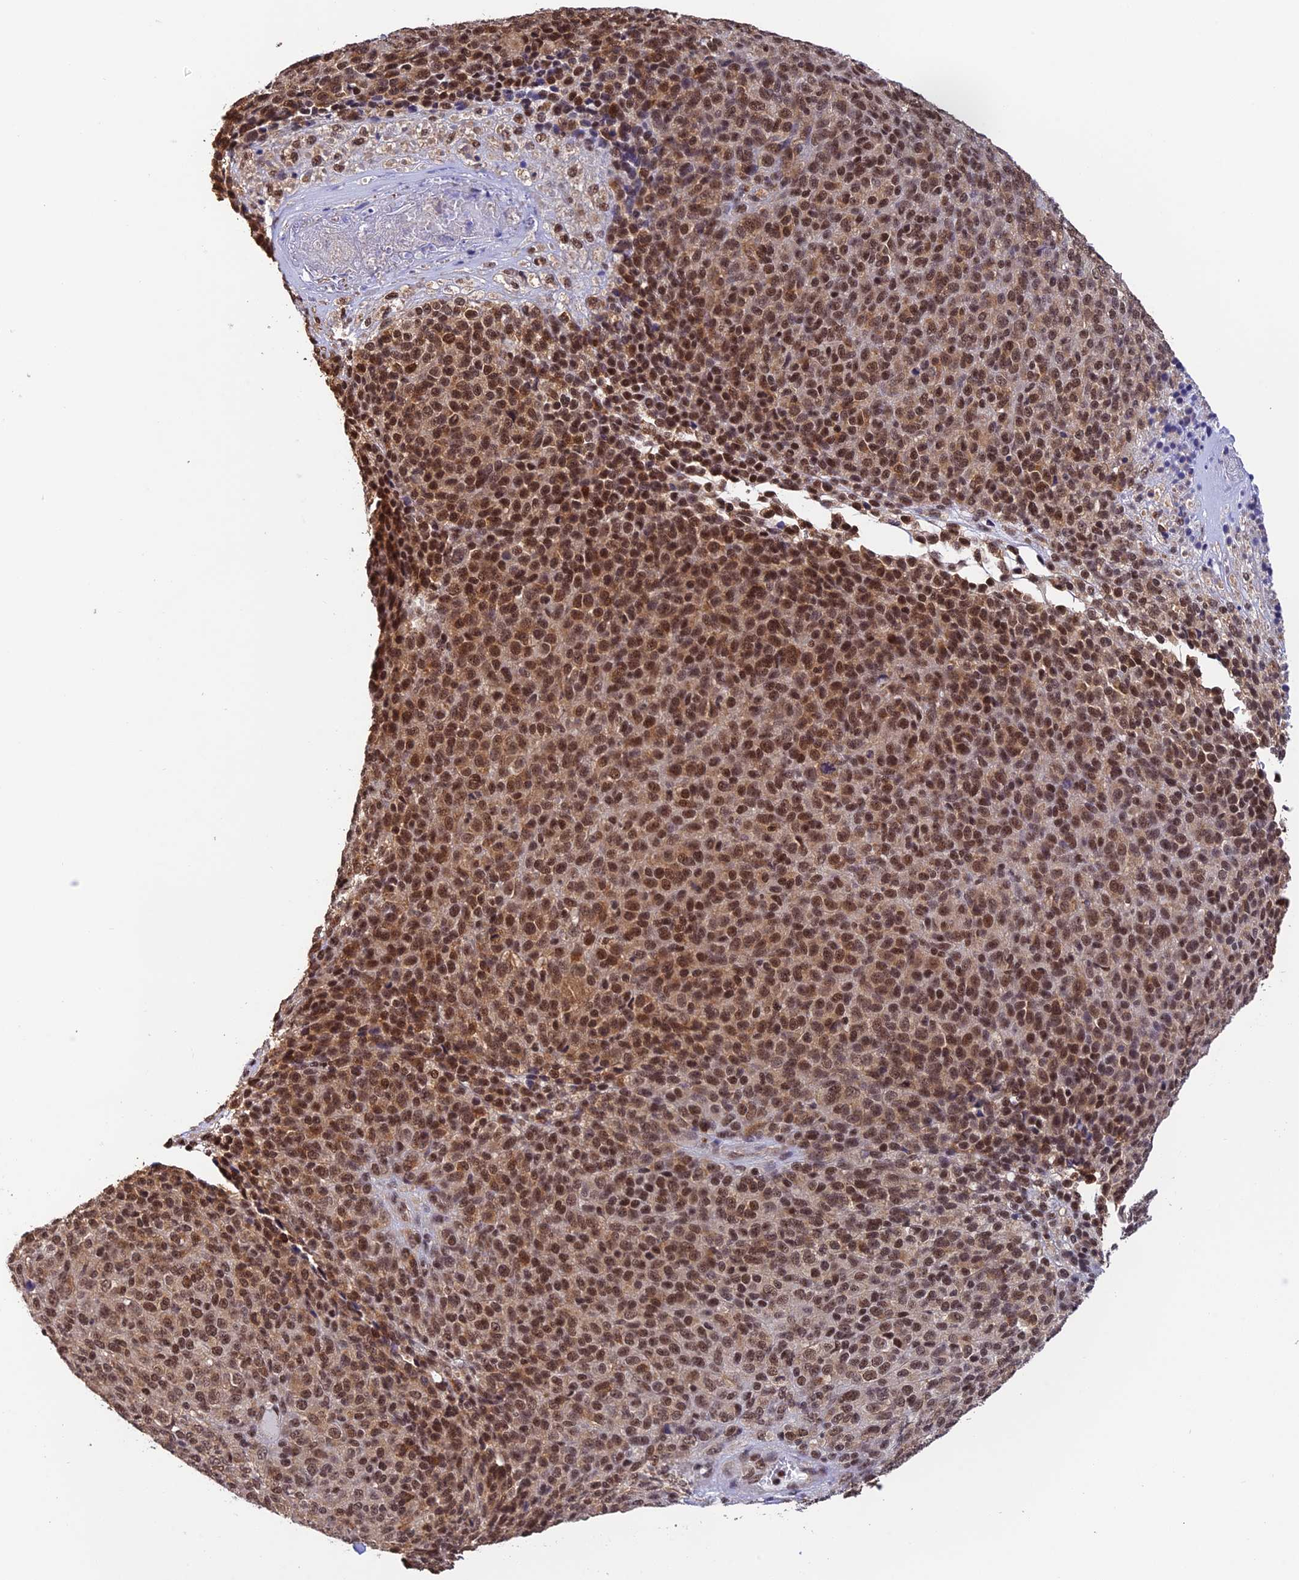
{"staining": {"intensity": "moderate", "quantity": ">75%", "location": "cytoplasmic/membranous,nuclear"}, "tissue": "melanoma", "cell_type": "Tumor cells", "image_type": "cancer", "snomed": [{"axis": "morphology", "description": "Malignant melanoma, Metastatic site"}, {"axis": "topography", "description": "Brain"}], "caption": "Tumor cells show moderate cytoplasmic/membranous and nuclear positivity in about >75% of cells in melanoma.", "gene": "THAP11", "patient": {"sex": "female", "age": 56}}